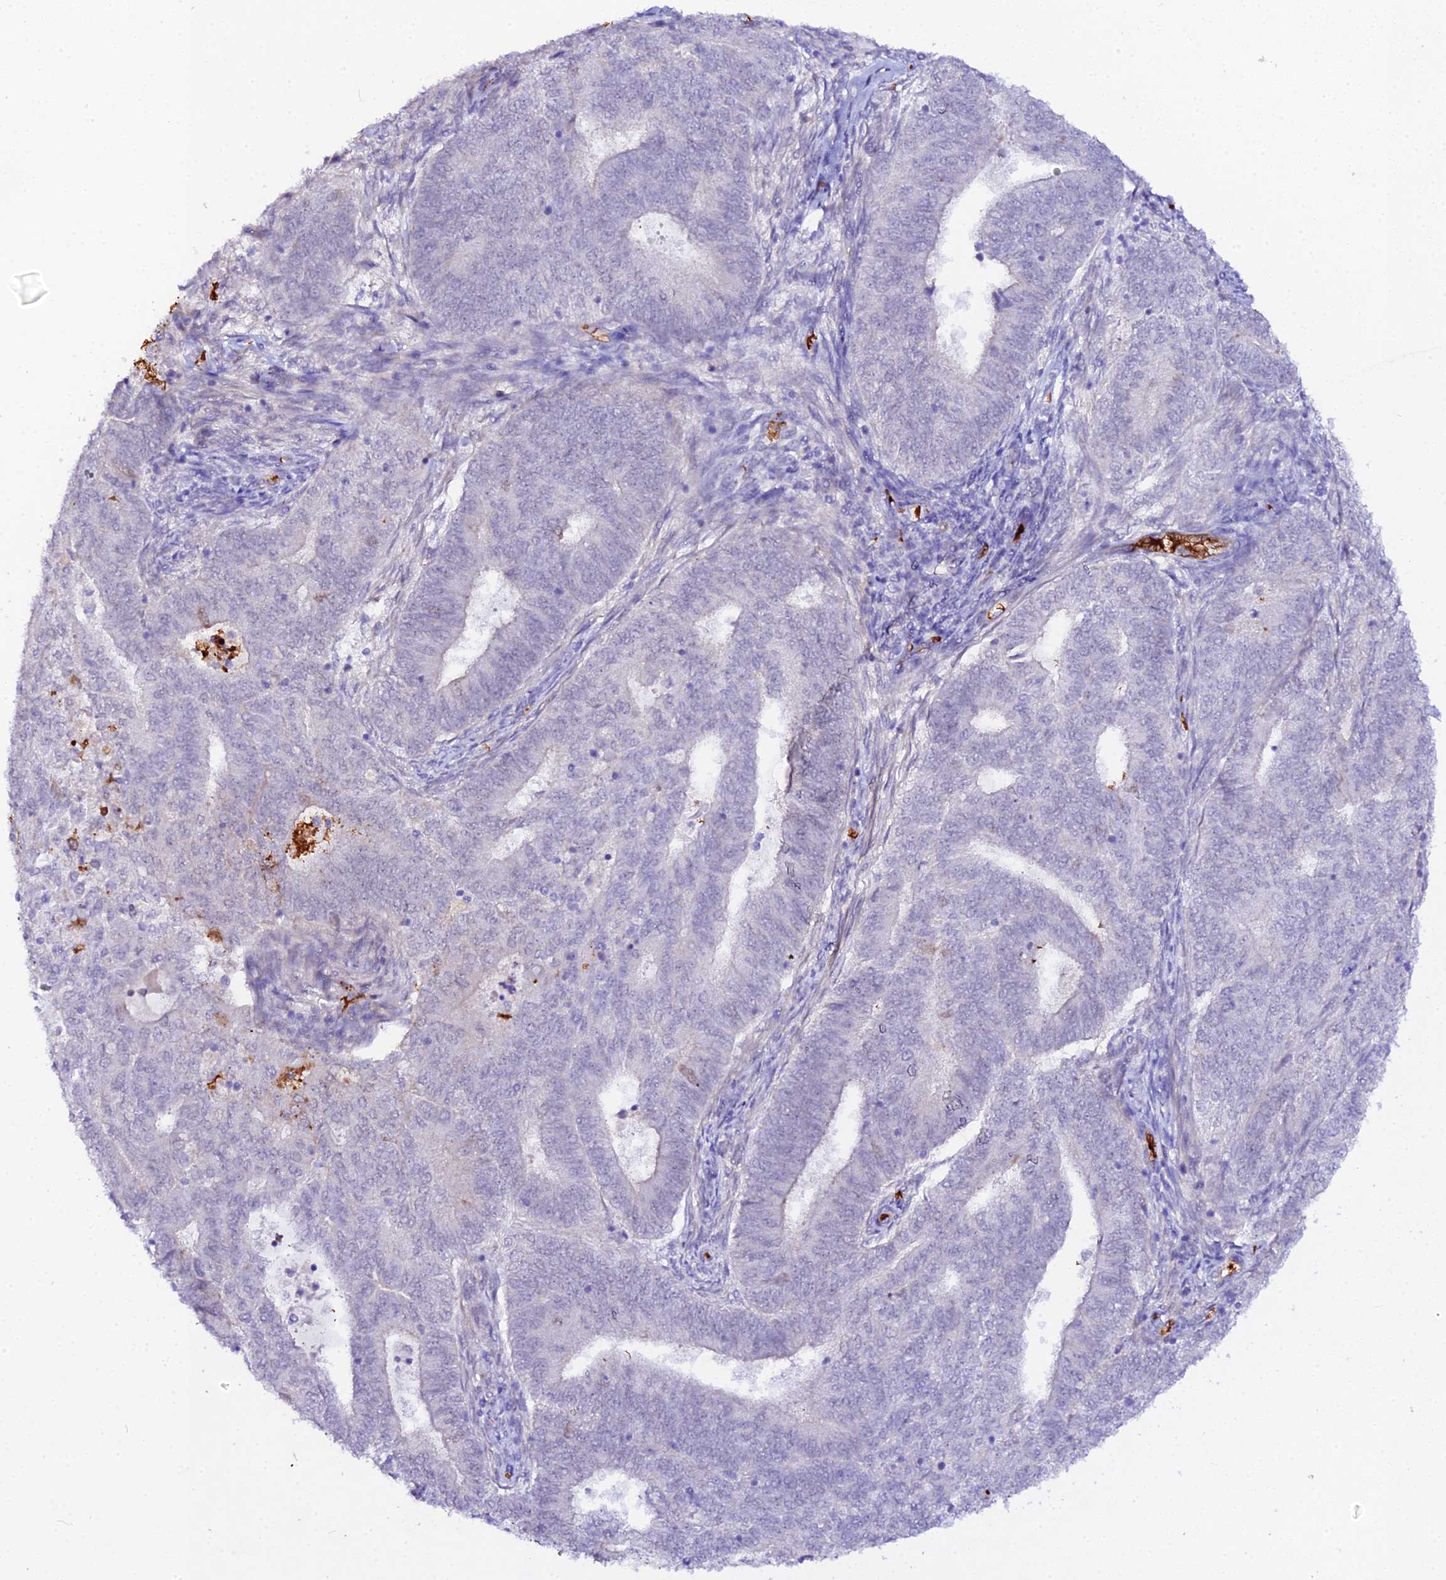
{"staining": {"intensity": "negative", "quantity": "none", "location": "none"}, "tissue": "endometrial cancer", "cell_type": "Tumor cells", "image_type": "cancer", "snomed": [{"axis": "morphology", "description": "Adenocarcinoma, NOS"}, {"axis": "topography", "description": "Endometrium"}], "caption": "The photomicrograph displays no staining of tumor cells in endometrial cancer (adenocarcinoma). (DAB (3,3'-diaminobenzidine) immunohistochemistry visualized using brightfield microscopy, high magnification).", "gene": "CFAP45", "patient": {"sex": "female", "age": 62}}